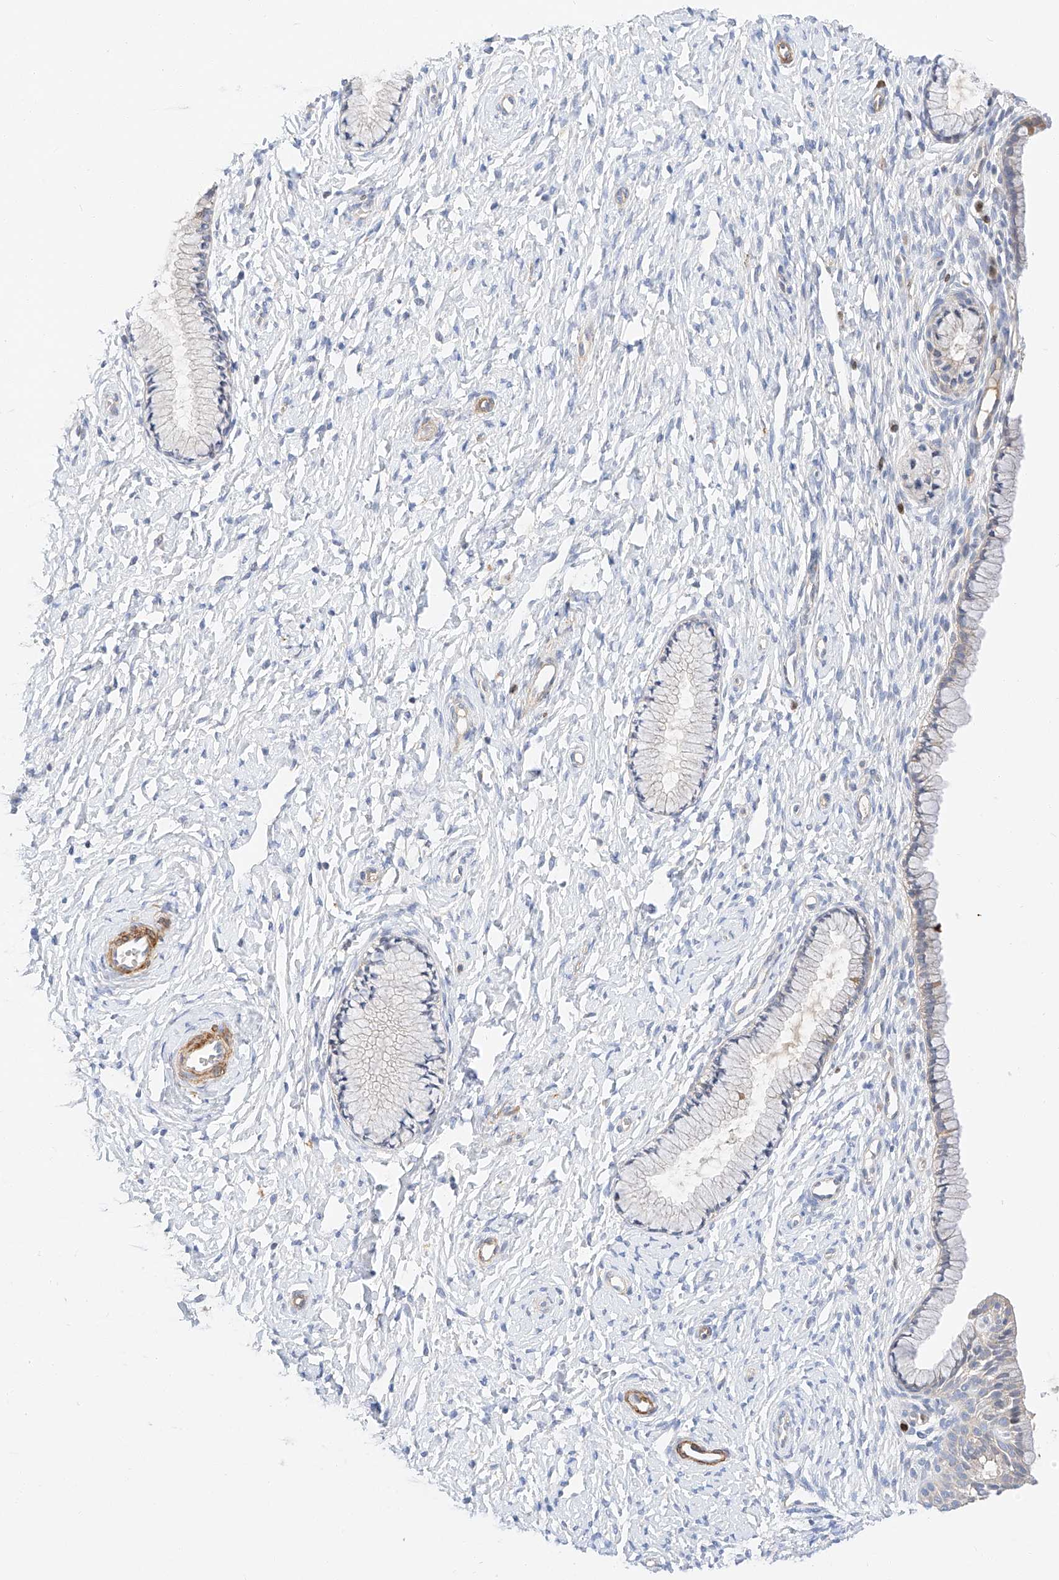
{"staining": {"intensity": "negative", "quantity": "none", "location": "none"}, "tissue": "cervix", "cell_type": "Glandular cells", "image_type": "normal", "snomed": [{"axis": "morphology", "description": "Normal tissue, NOS"}, {"axis": "topography", "description": "Cervix"}], "caption": "IHC image of benign cervix stained for a protein (brown), which reveals no expression in glandular cells. The staining was performed using DAB to visualize the protein expression in brown, while the nuclei were stained in blue with hematoxylin (Magnification: 20x).", "gene": "C6orf118", "patient": {"sex": "female", "age": 33}}